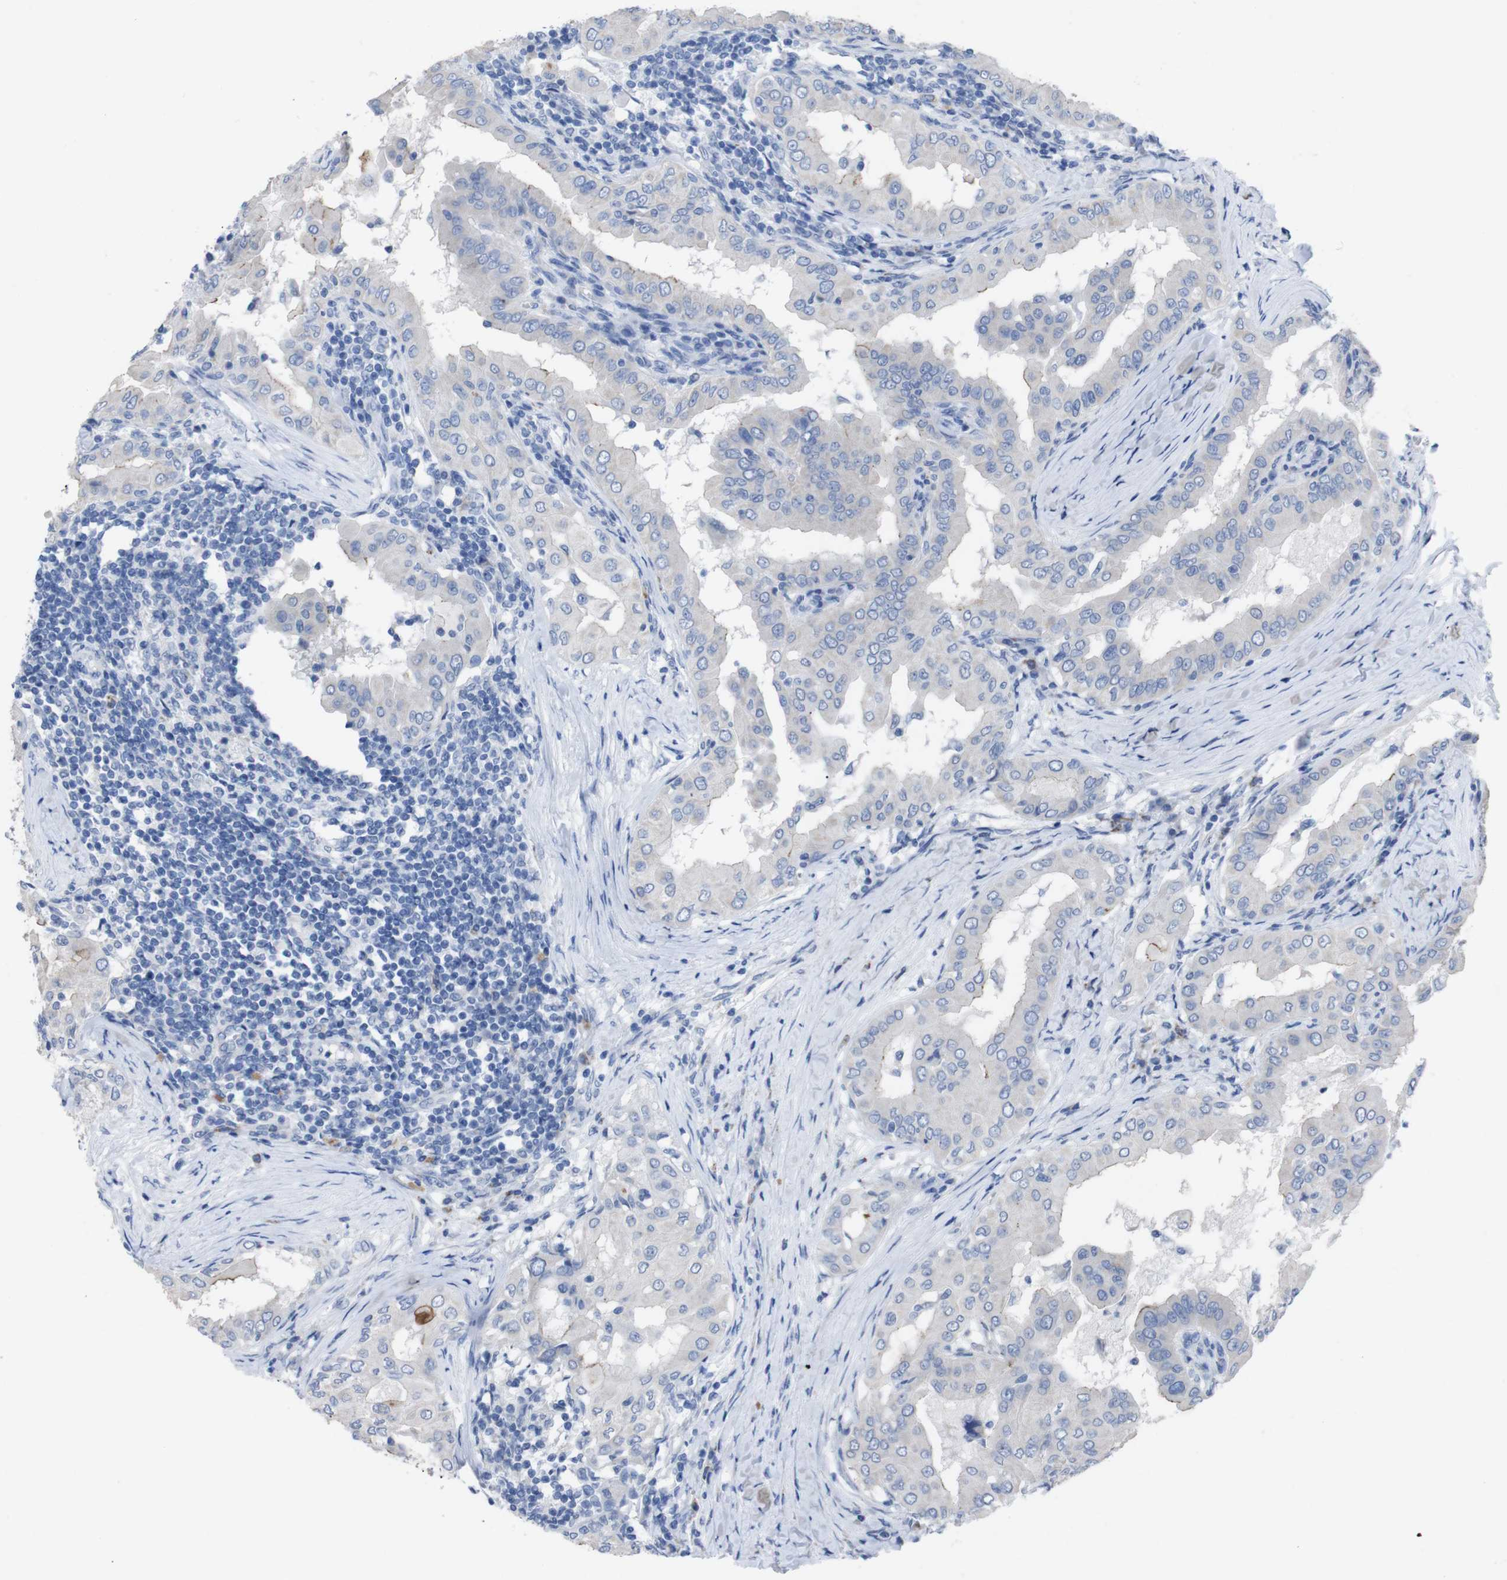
{"staining": {"intensity": "negative", "quantity": "none", "location": "none"}, "tissue": "thyroid cancer", "cell_type": "Tumor cells", "image_type": "cancer", "snomed": [{"axis": "morphology", "description": "Papillary adenocarcinoma, NOS"}, {"axis": "topography", "description": "Thyroid gland"}], "caption": "This is an immunohistochemistry (IHC) micrograph of papillary adenocarcinoma (thyroid). There is no positivity in tumor cells.", "gene": "GJB2", "patient": {"sex": "male", "age": 33}}